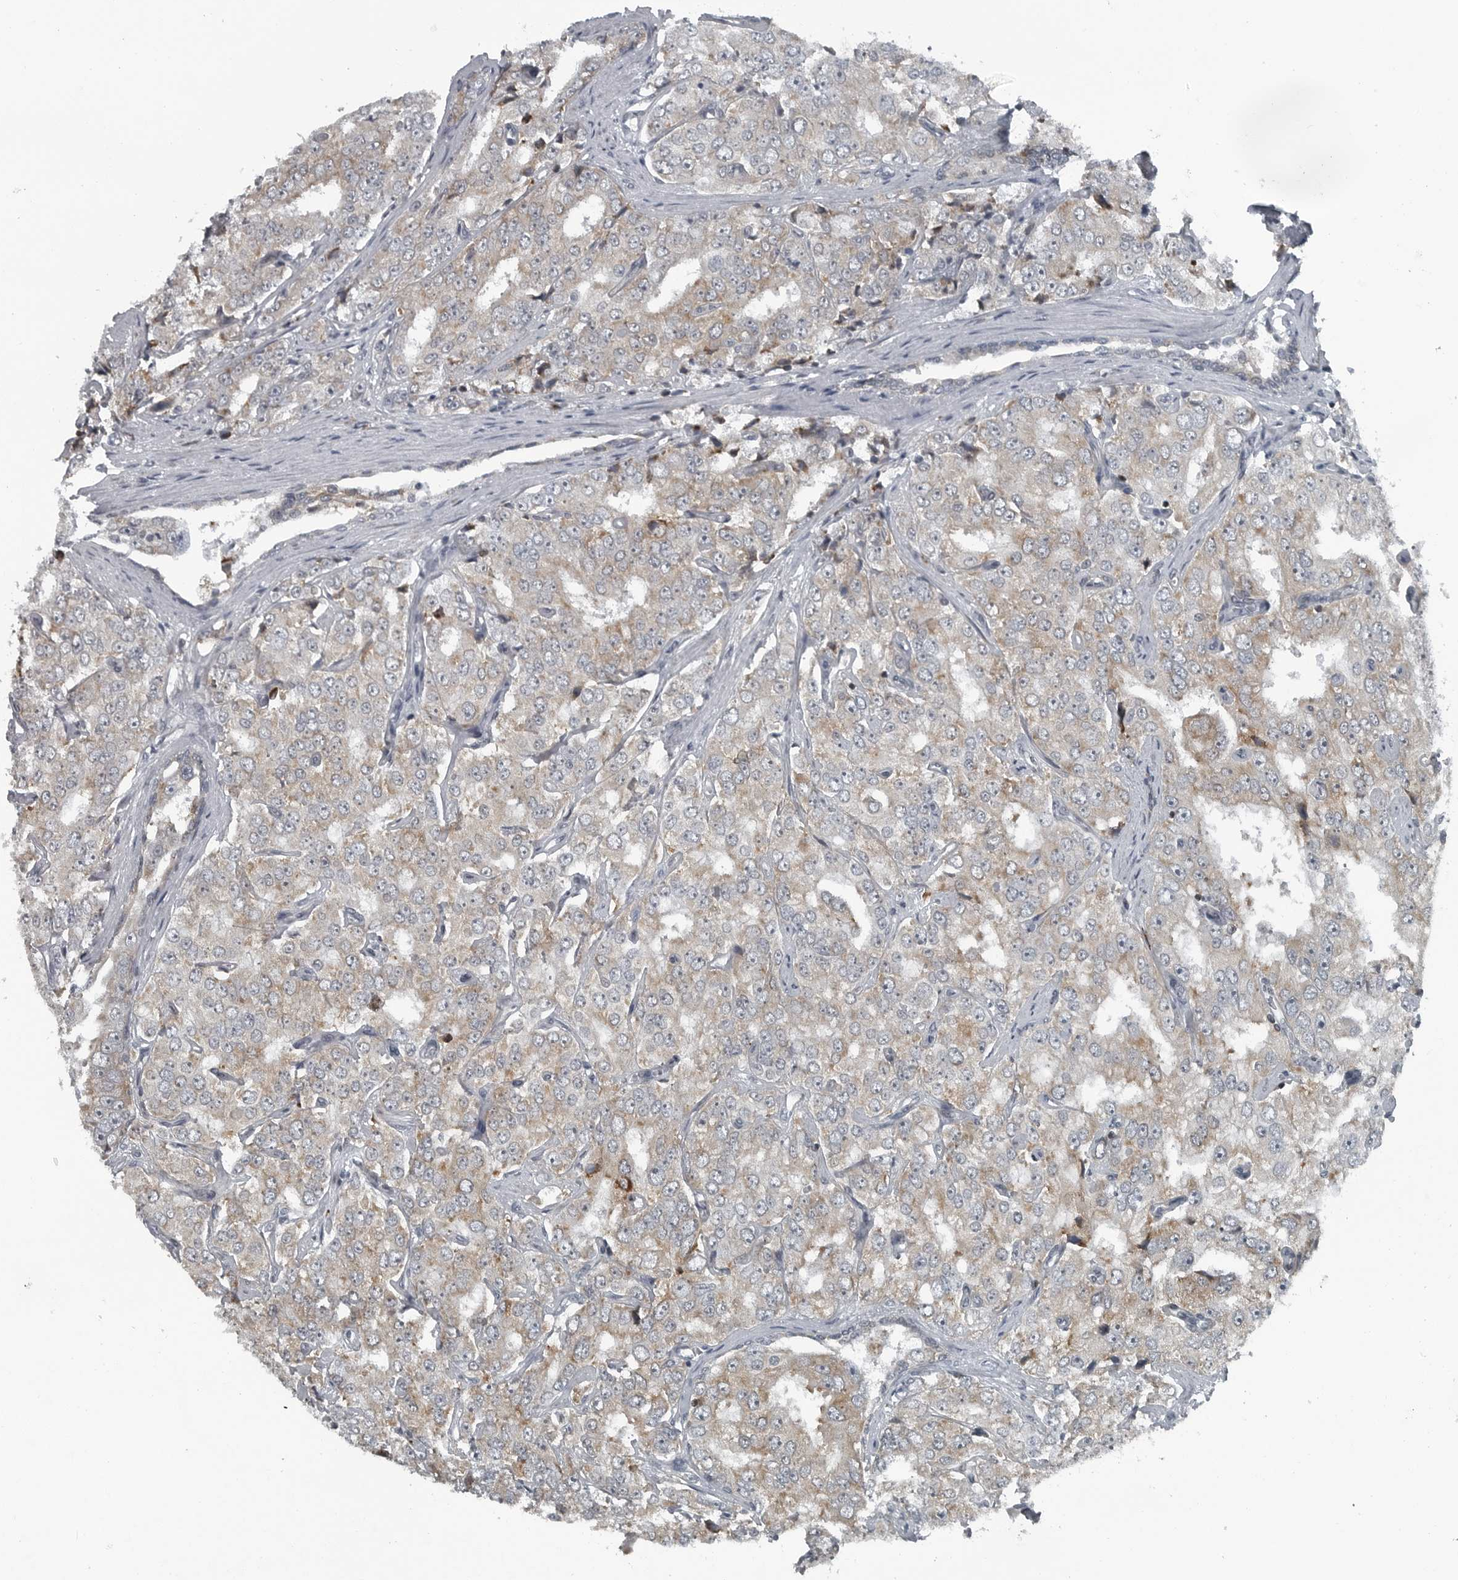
{"staining": {"intensity": "moderate", "quantity": "25%-75%", "location": "cytoplasmic/membranous"}, "tissue": "prostate cancer", "cell_type": "Tumor cells", "image_type": "cancer", "snomed": [{"axis": "morphology", "description": "Adenocarcinoma, High grade"}, {"axis": "topography", "description": "Prostate"}], "caption": "High-power microscopy captured an immunohistochemistry (IHC) image of adenocarcinoma (high-grade) (prostate), revealing moderate cytoplasmic/membranous positivity in approximately 25%-75% of tumor cells. (brown staining indicates protein expression, while blue staining denotes nuclei).", "gene": "GAK", "patient": {"sex": "male", "age": 58}}